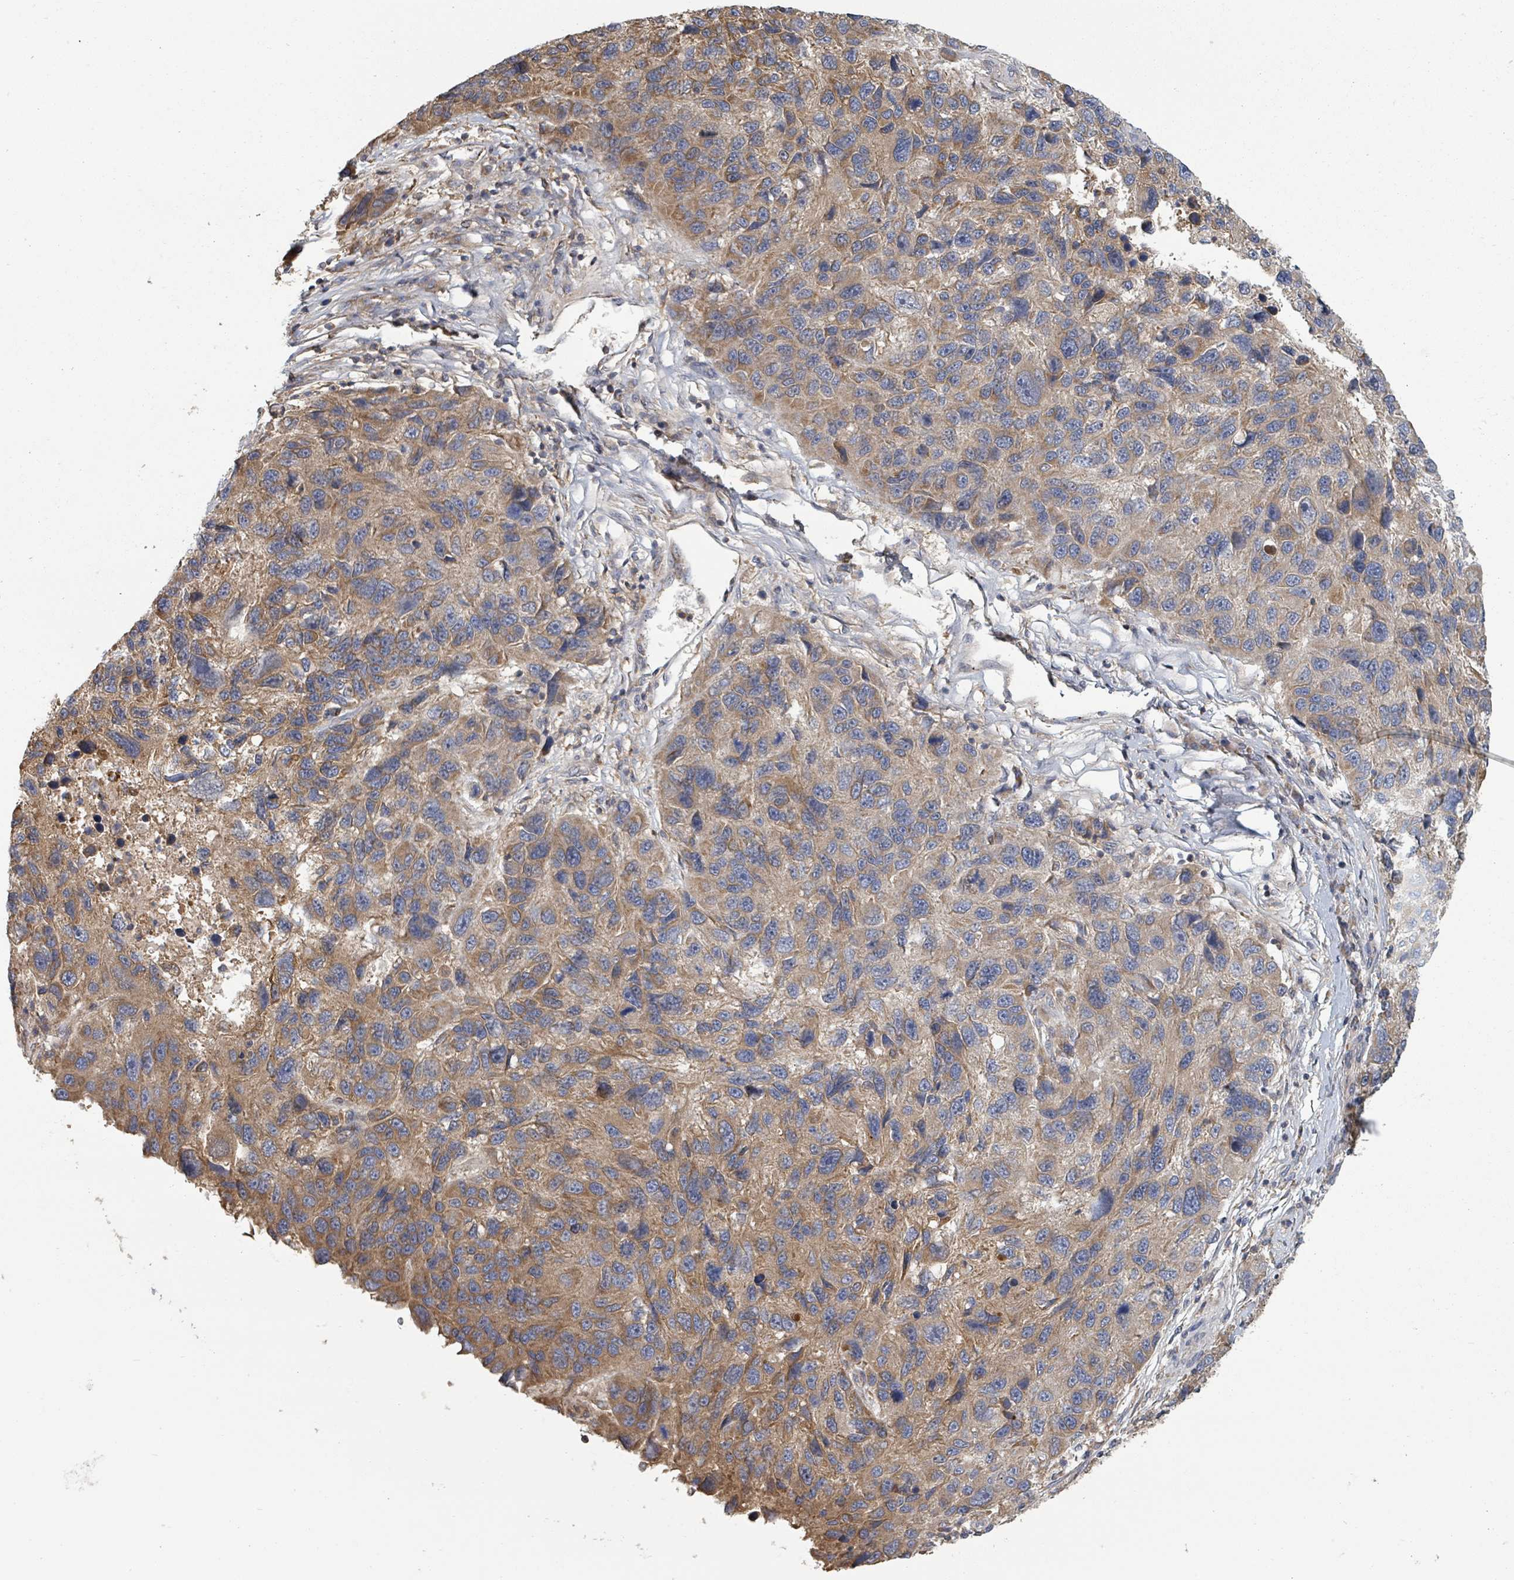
{"staining": {"intensity": "moderate", "quantity": "25%-75%", "location": "cytoplasmic/membranous"}, "tissue": "melanoma", "cell_type": "Tumor cells", "image_type": "cancer", "snomed": [{"axis": "morphology", "description": "Malignant melanoma, NOS"}, {"axis": "topography", "description": "Skin"}], "caption": "This is a histology image of immunohistochemistry staining of malignant melanoma, which shows moderate staining in the cytoplasmic/membranous of tumor cells.", "gene": "GABBR1", "patient": {"sex": "male", "age": 53}}